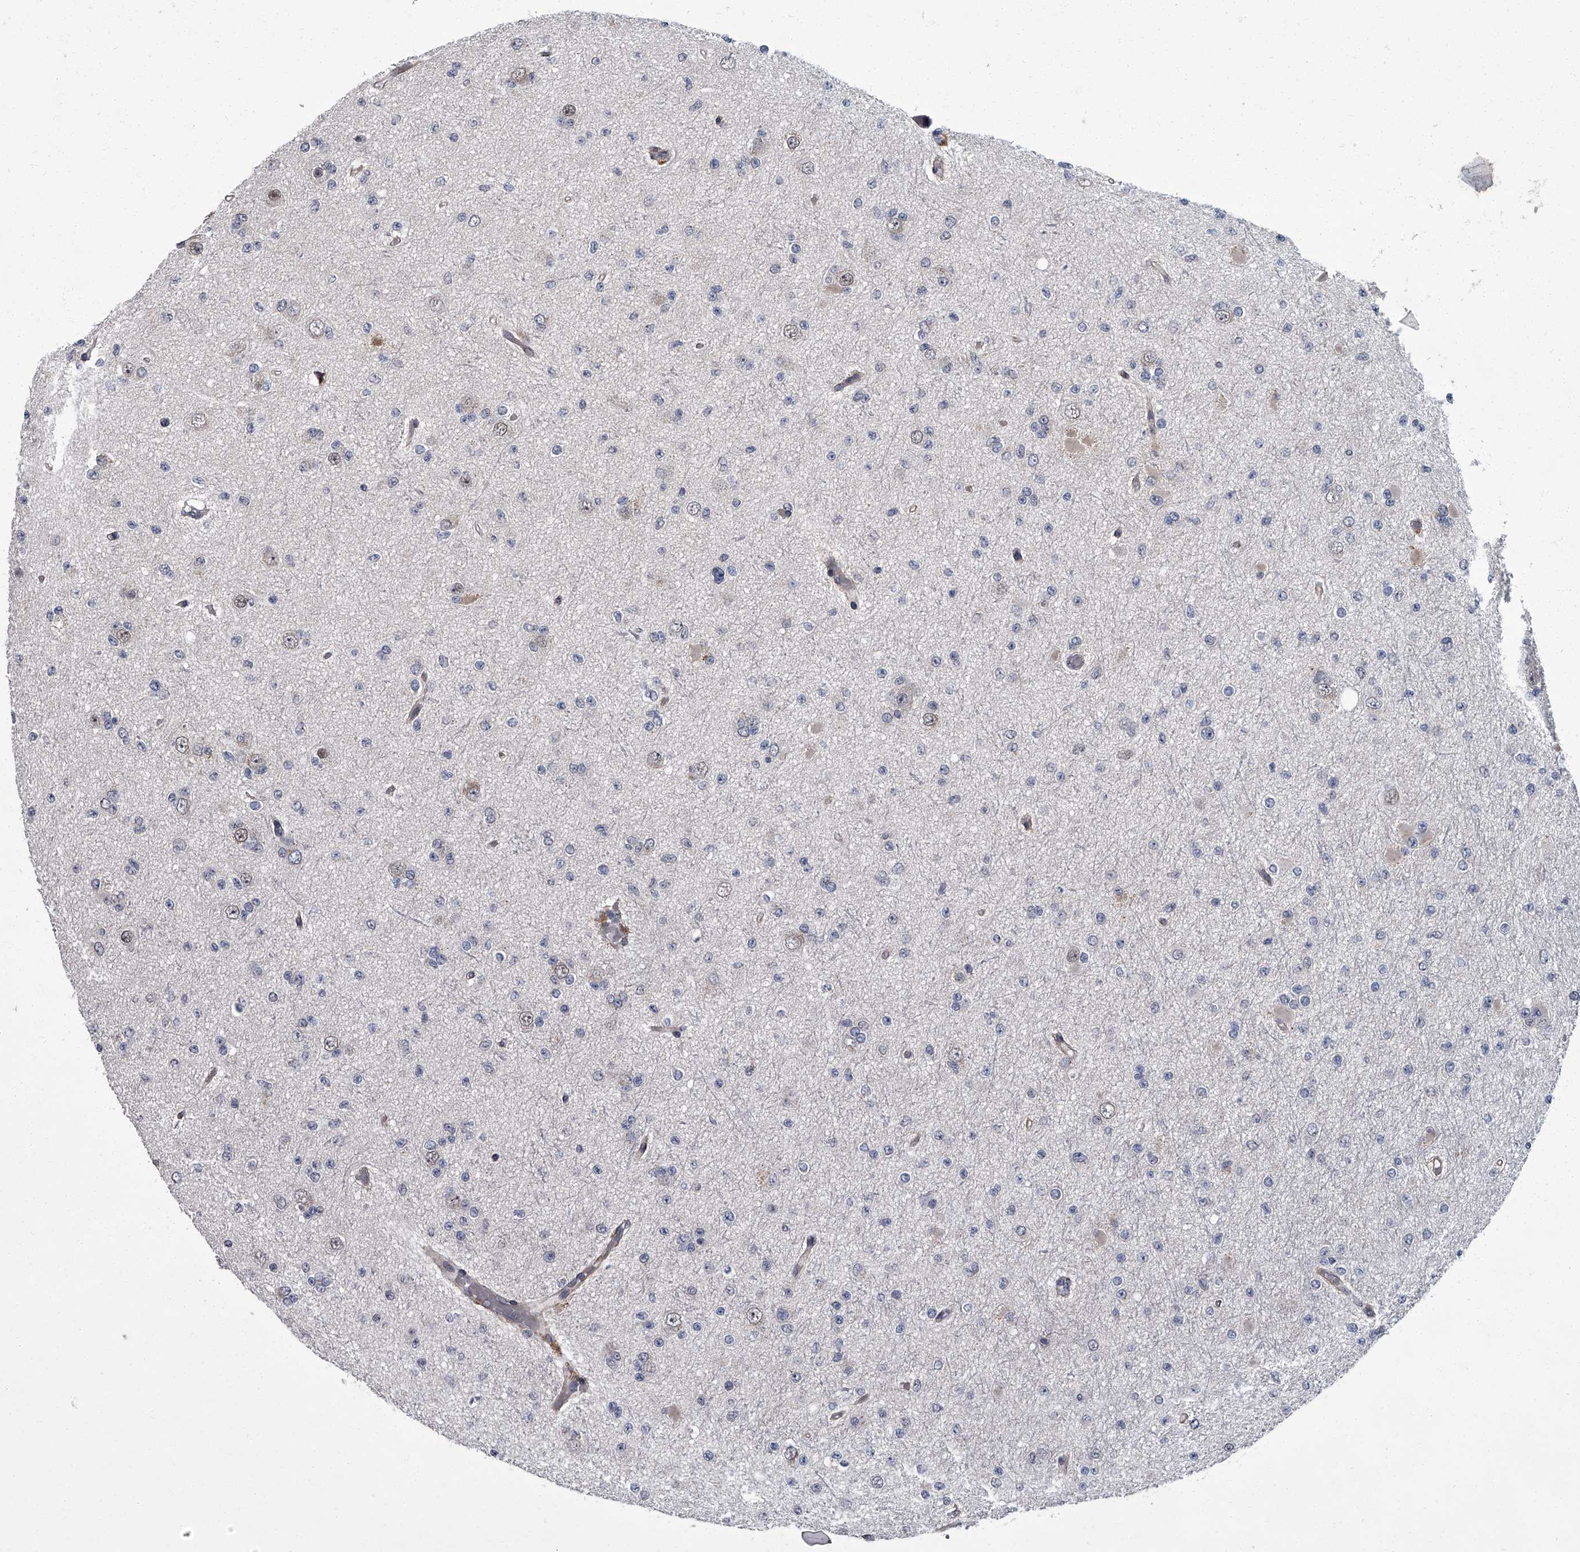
{"staining": {"intensity": "negative", "quantity": "none", "location": "none"}, "tissue": "glioma", "cell_type": "Tumor cells", "image_type": "cancer", "snomed": [{"axis": "morphology", "description": "Glioma, malignant, Low grade"}, {"axis": "topography", "description": "Brain"}], "caption": "Immunohistochemistry photomicrograph of human low-grade glioma (malignant) stained for a protein (brown), which exhibits no staining in tumor cells.", "gene": "ZNF274", "patient": {"sex": "female", "age": 22}}